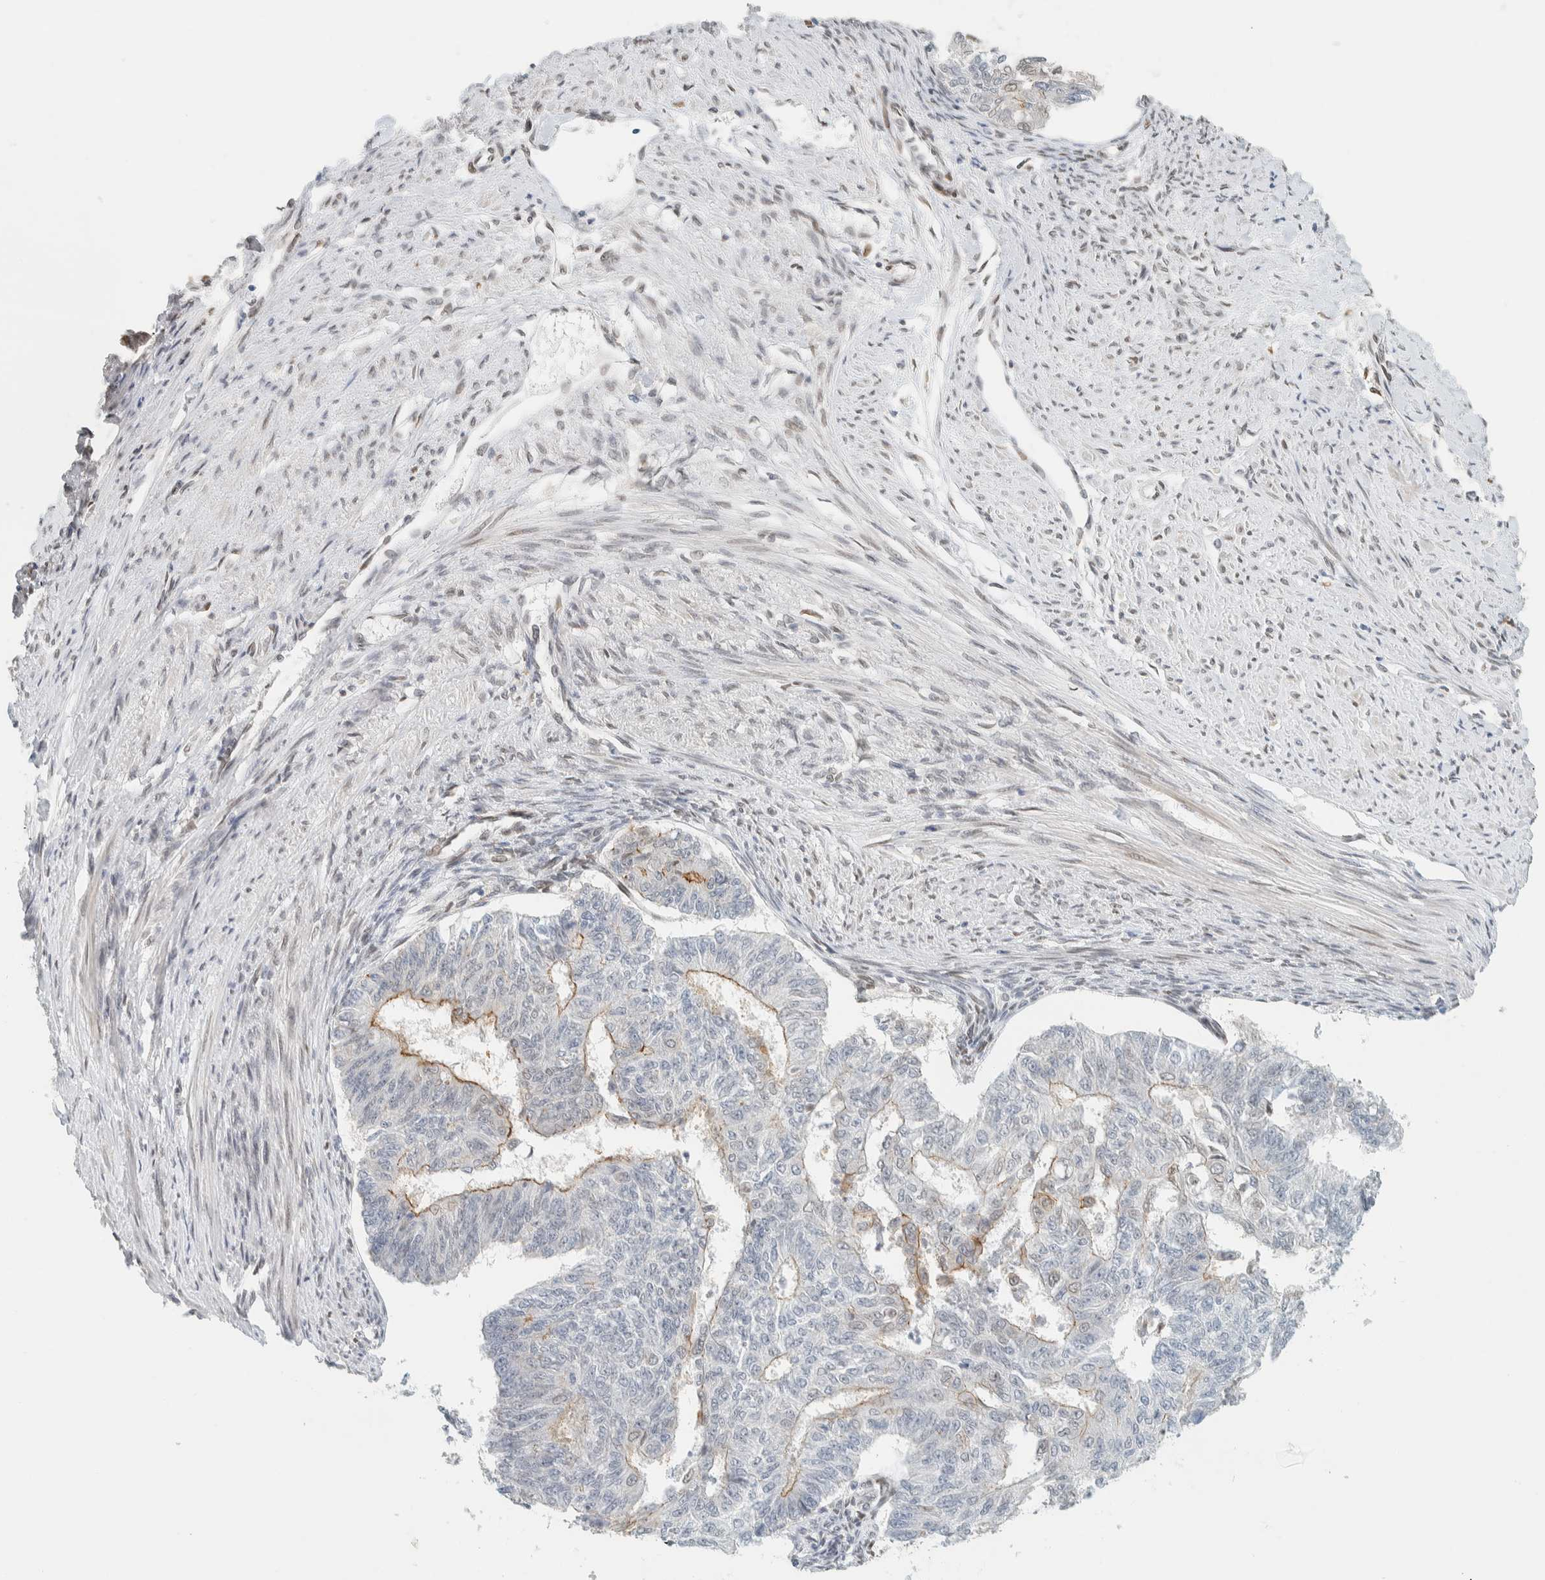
{"staining": {"intensity": "moderate", "quantity": "<25%", "location": "cytoplasmic/membranous"}, "tissue": "endometrial cancer", "cell_type": "Tumor cells", "image_type": "cancer", "snomed": [{"axis": "morphology", "description": "Adenocarcinoma, NOS"}, {"axis": "topography", "description": "Endometrium"}], "caption": "This histopathology image demonstrates endometrial cancer stained with IHC to label a protein in brown. The cytoplasmic/membranous of tumor cells show moderate positivity for the protein. Nuclei are counter-stained blue.", "gene": "C1QTNF12", "patient": {"sex": "female", "age": 32}}